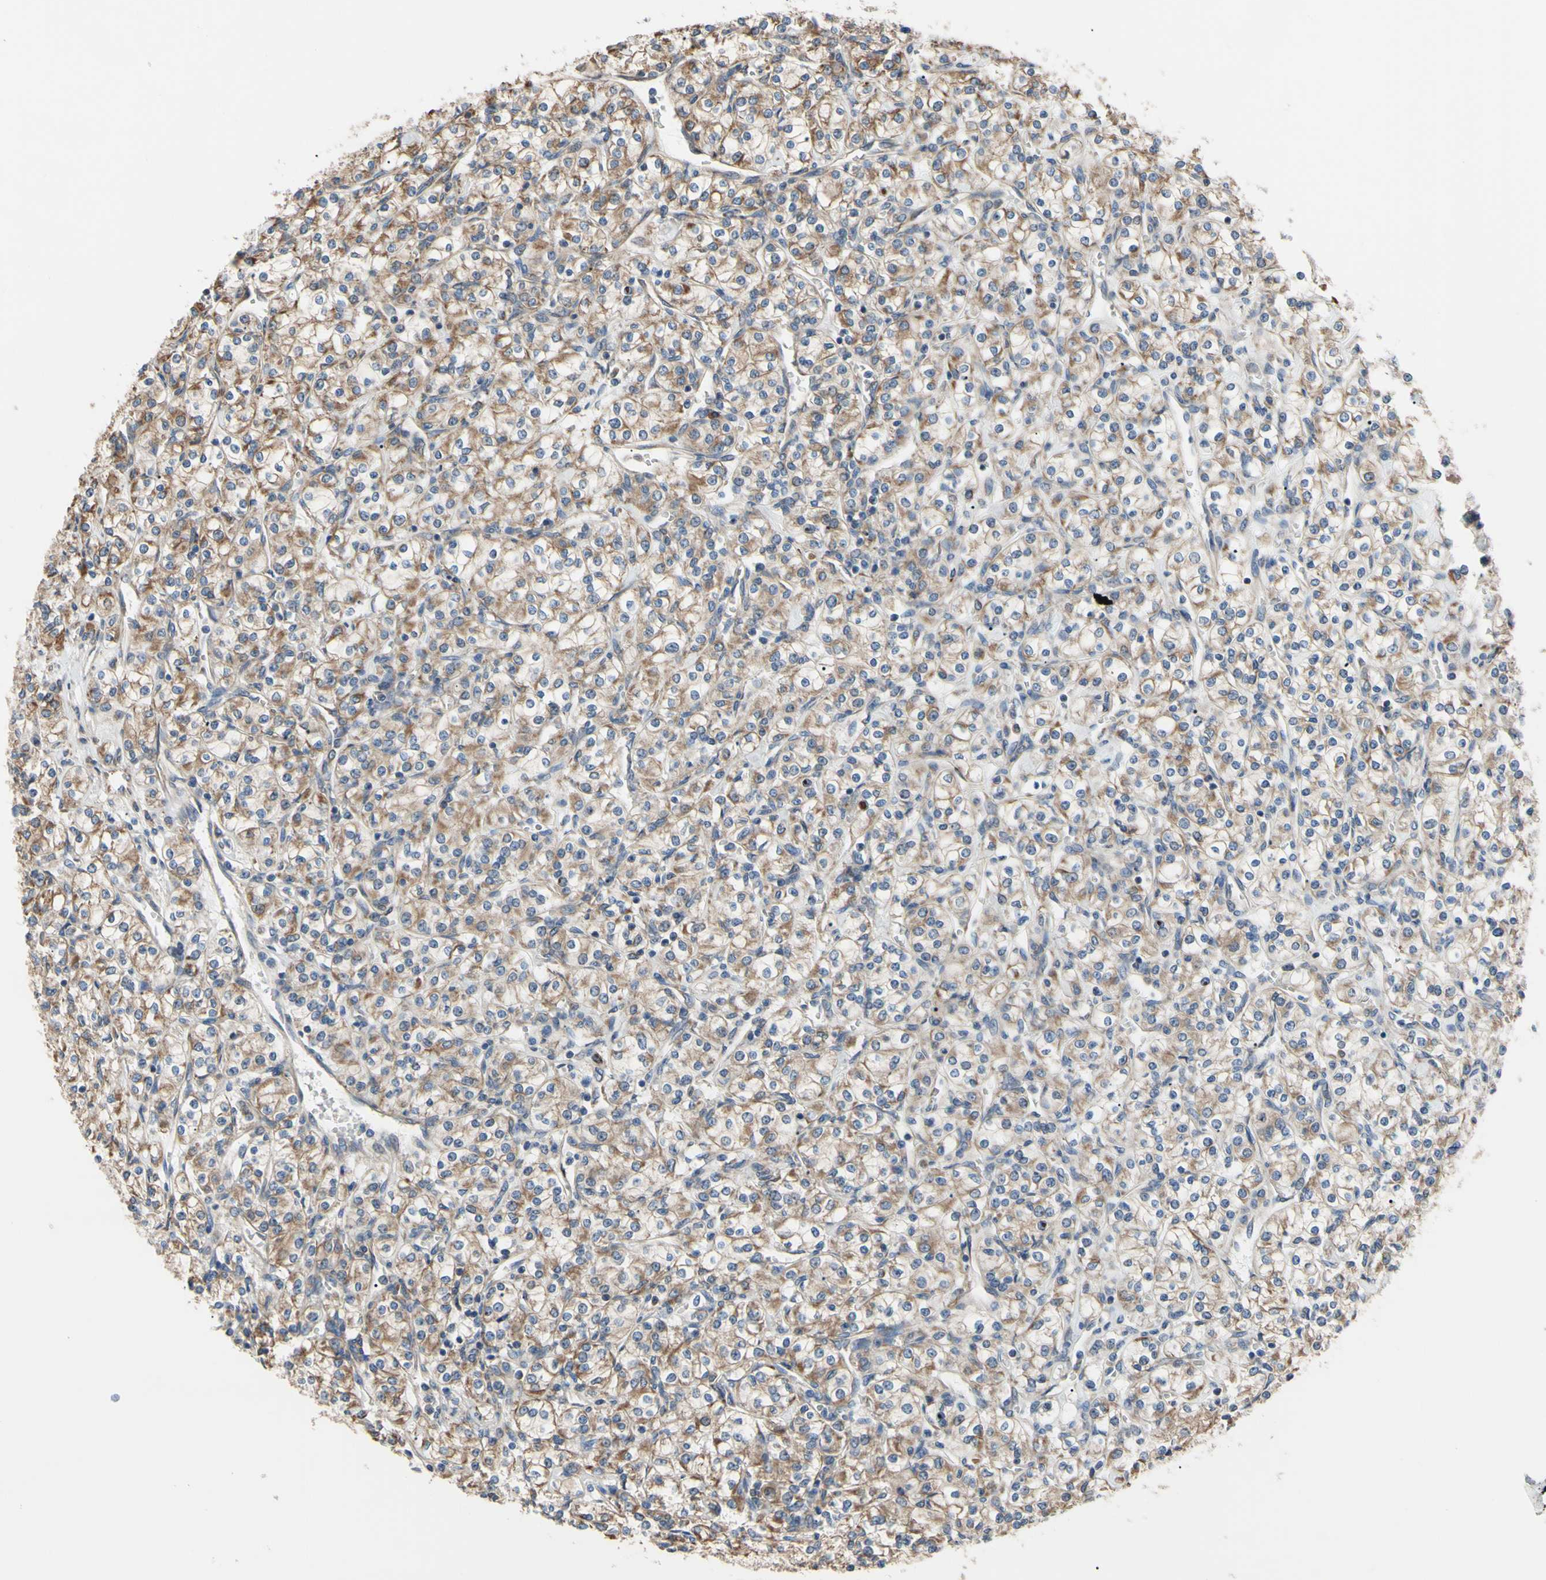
{"staining": {"intensity": "moderate", "quantity": ">75%", "location": "cytoplasmic/membranous"}, "tissue": "renal cancer", "cell_type": "Tumor cells", "image_type": "cancer", "snomed": [{"axis": "morphology", "description": "Adenocarcinoma, NOS"}, {"axis": "topography", "description": "Kidney"}], "caption": "Immunohistochemistry (DAB) staining of adenocarcinoma (renal) shows moderate cytoplasmic/membranous protein expression in approximately >75% of tumor cells.", "gene": "BMF", "patient": {"sex": "male", "age": 77}}